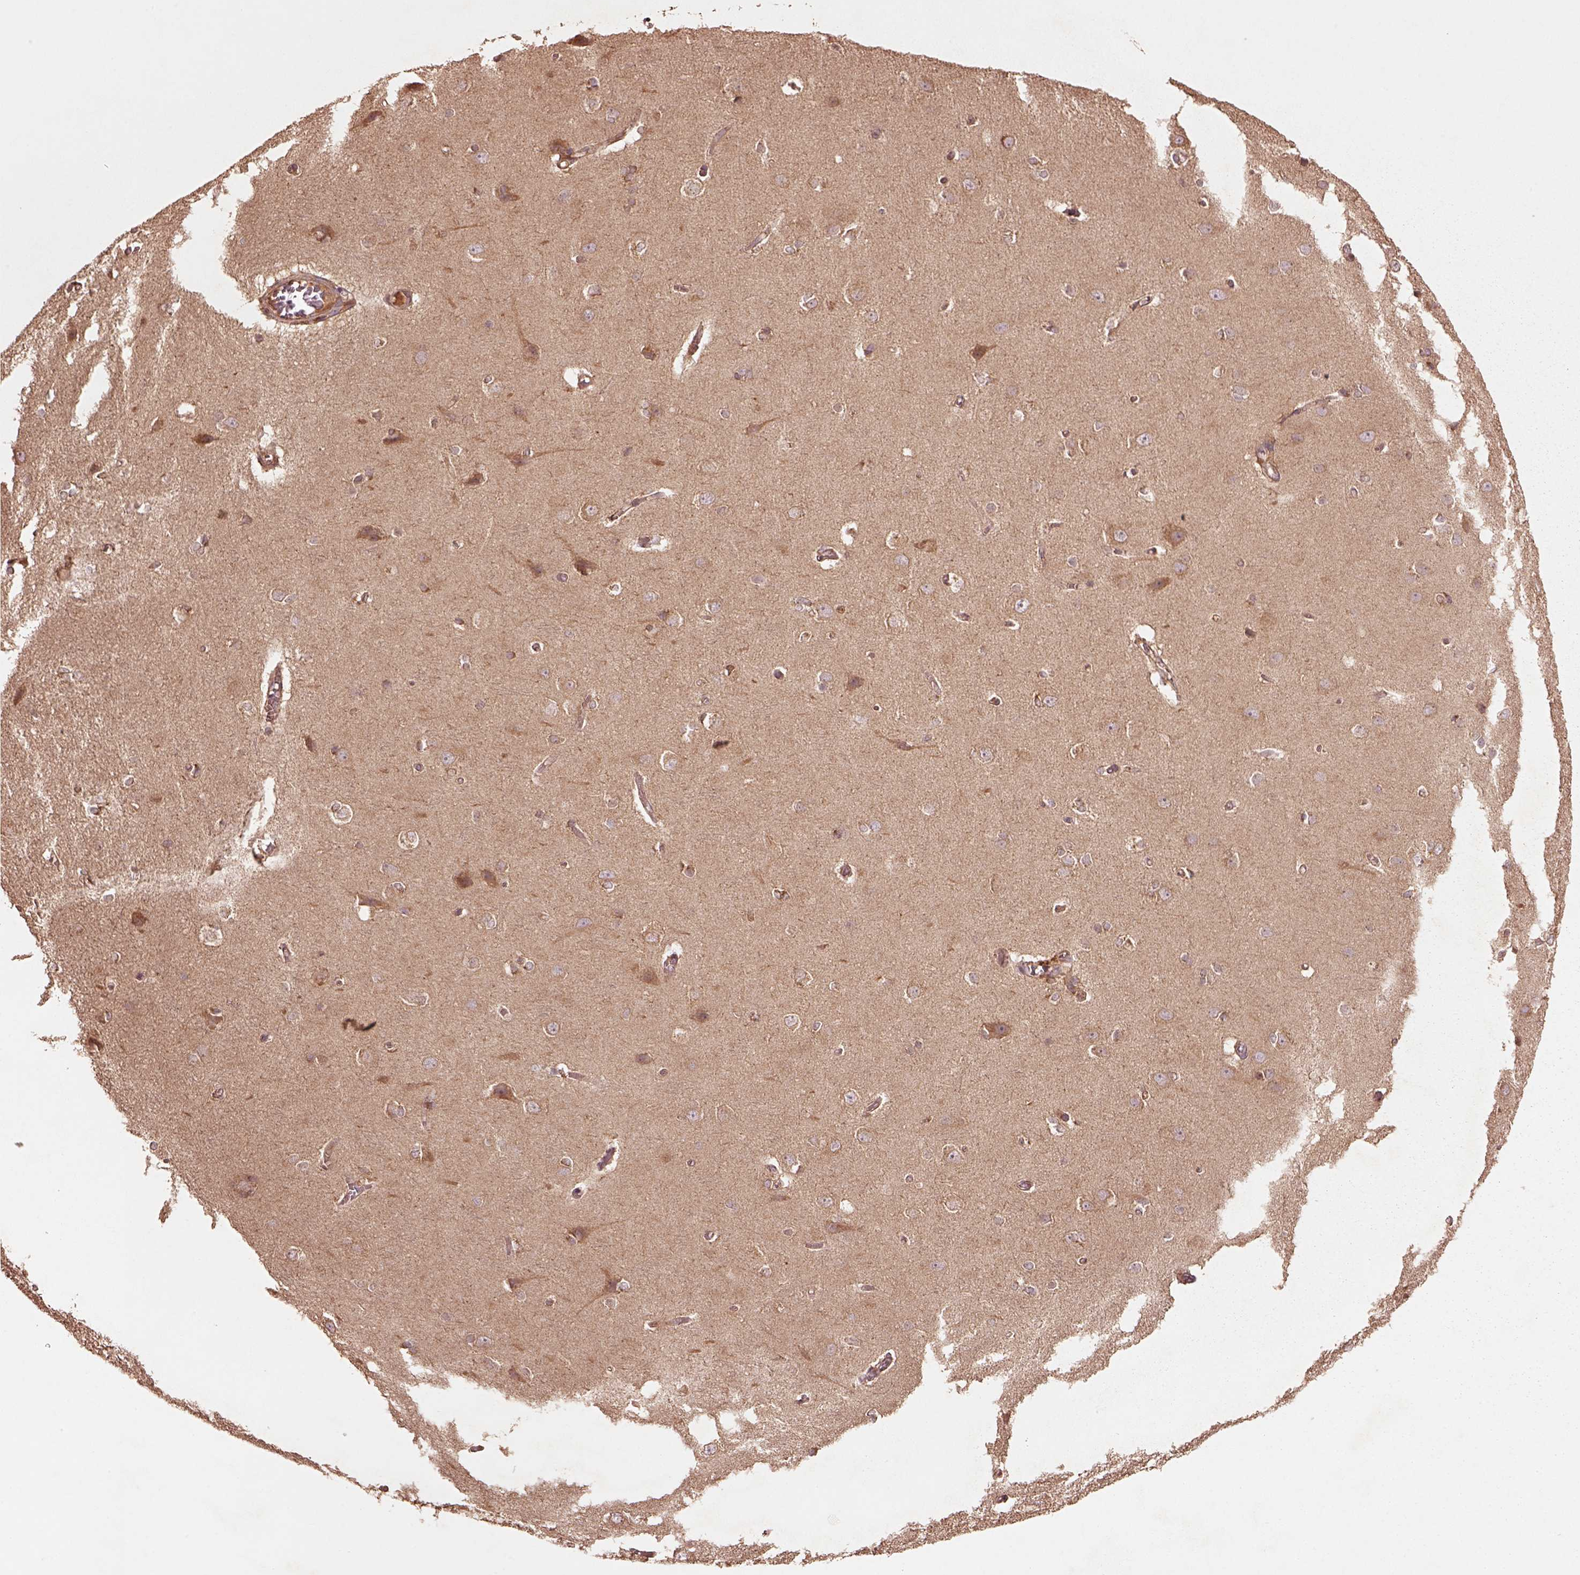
{"staining": {"intensity": "moderate", "quantity": "25%-75%", "location": "cytoplasmic/membranous"}, "tissue": "cerebral cortex", "cell_type": "Endothelial cells", "image_type": "normal", "snomed": [{"axis": "morphology", "description": "Normal tissue, NOS"}, {"axis": "topography", "description": "Cerebral cortex"}], "caption": "About 25%-75% of endothelial cells in benign human cerebral cortex demonstrate moderate cytoplasmic/membranous protein positivity as visualized by brown immunohistochemical staining.", "gene": "TRADD", "patient": {"sex": "male", "age": 37}}